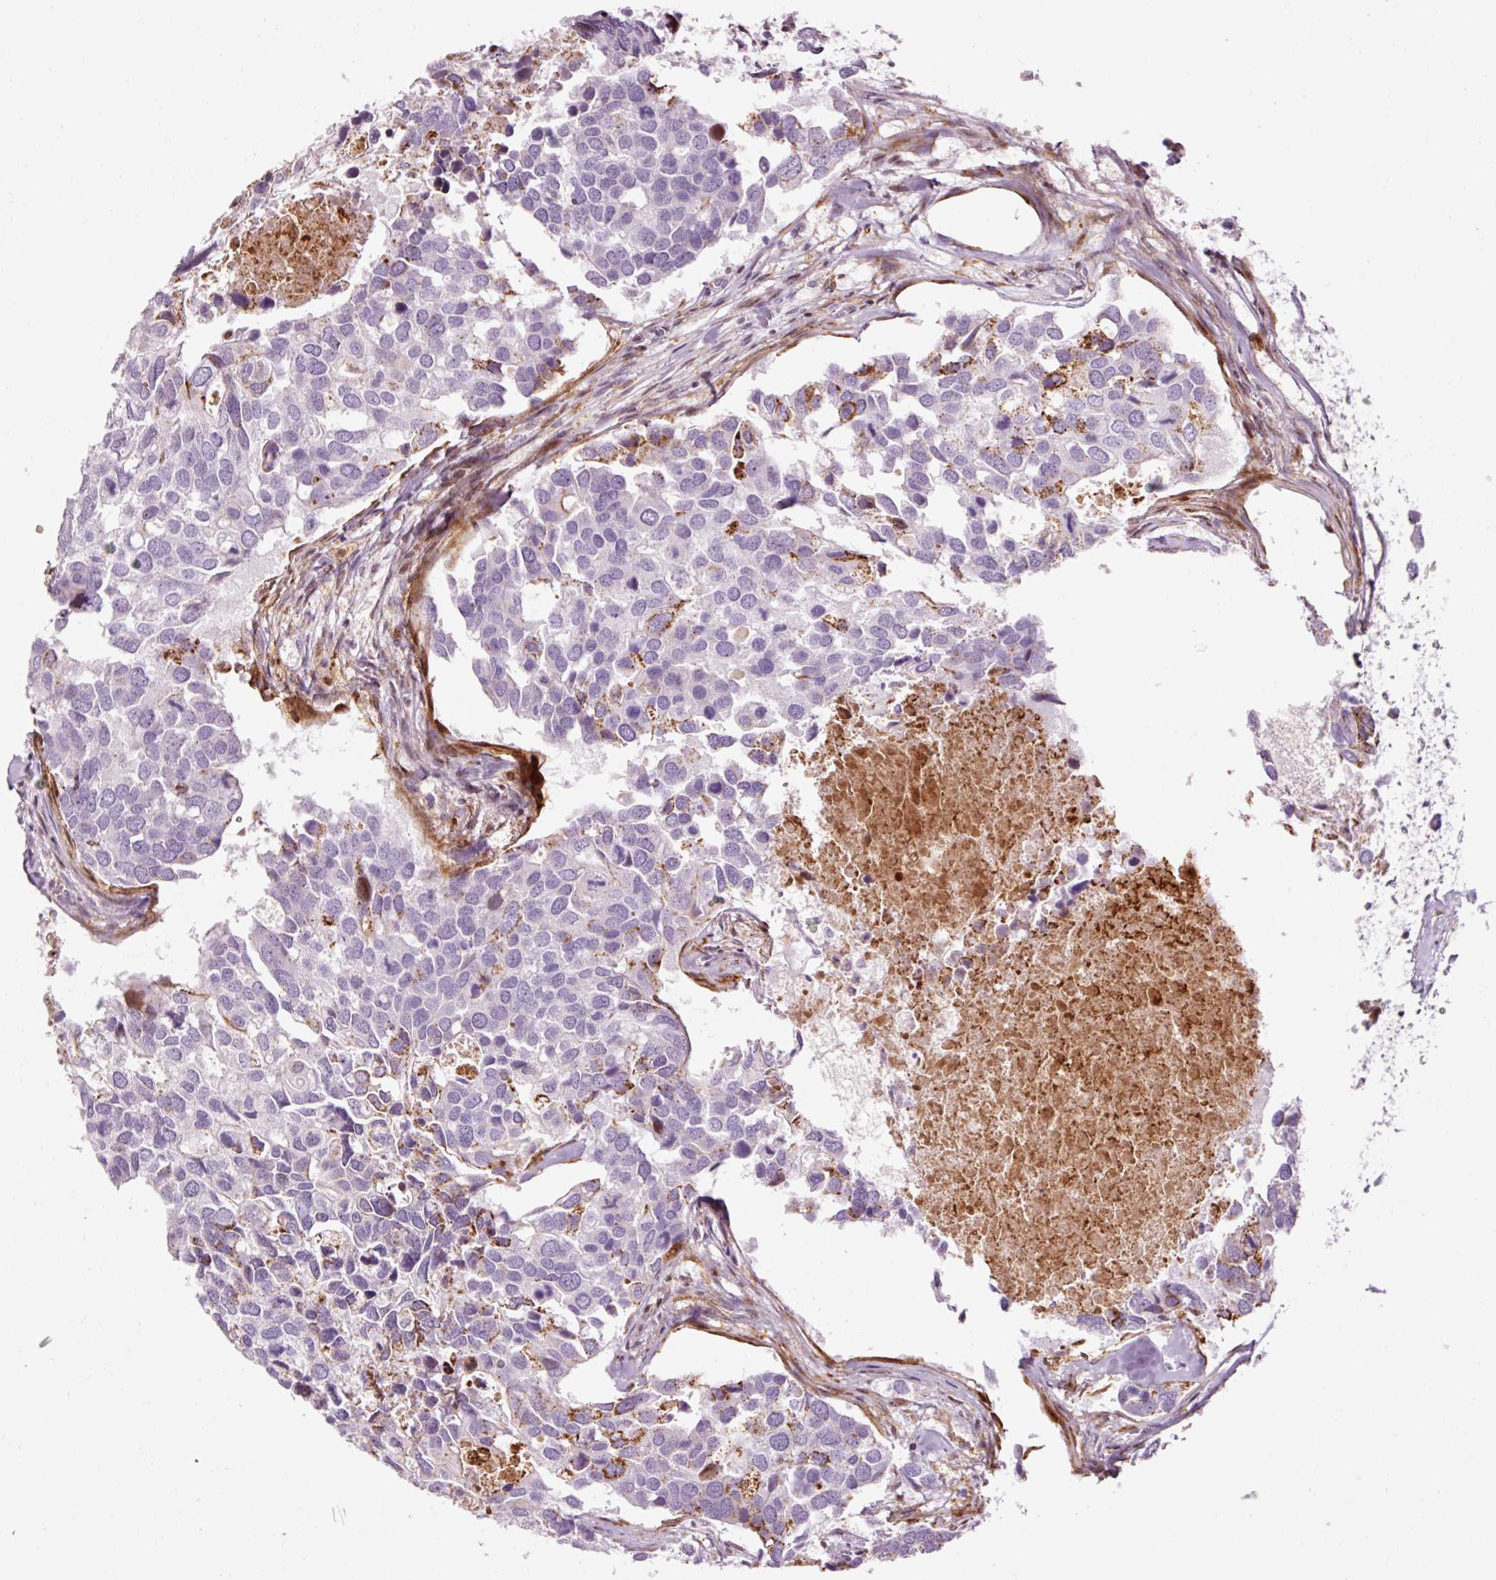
{"staining": {"intensity": "moderate", "quantity": "<25%", "location": "cytoplasmic/membranous"}, "tissue": "breast cancer", "cell_type": "Tumor cells", "image_type": "cancer", "snomed": [{"axis": "morphology", "description": "Duct carcinoma"}, {"axis": "topography", "description": "Breast"}], "caption": "Immunohistochemical staining of breast cancer (invasive ductal carcinoma) demonstrates low levels of moderate cytoplasmic/membranous positivity in approximately <25% of tumor cells.", "gene": "ANKRD20A1", "patient": {"sex": "female", "age": 83}}